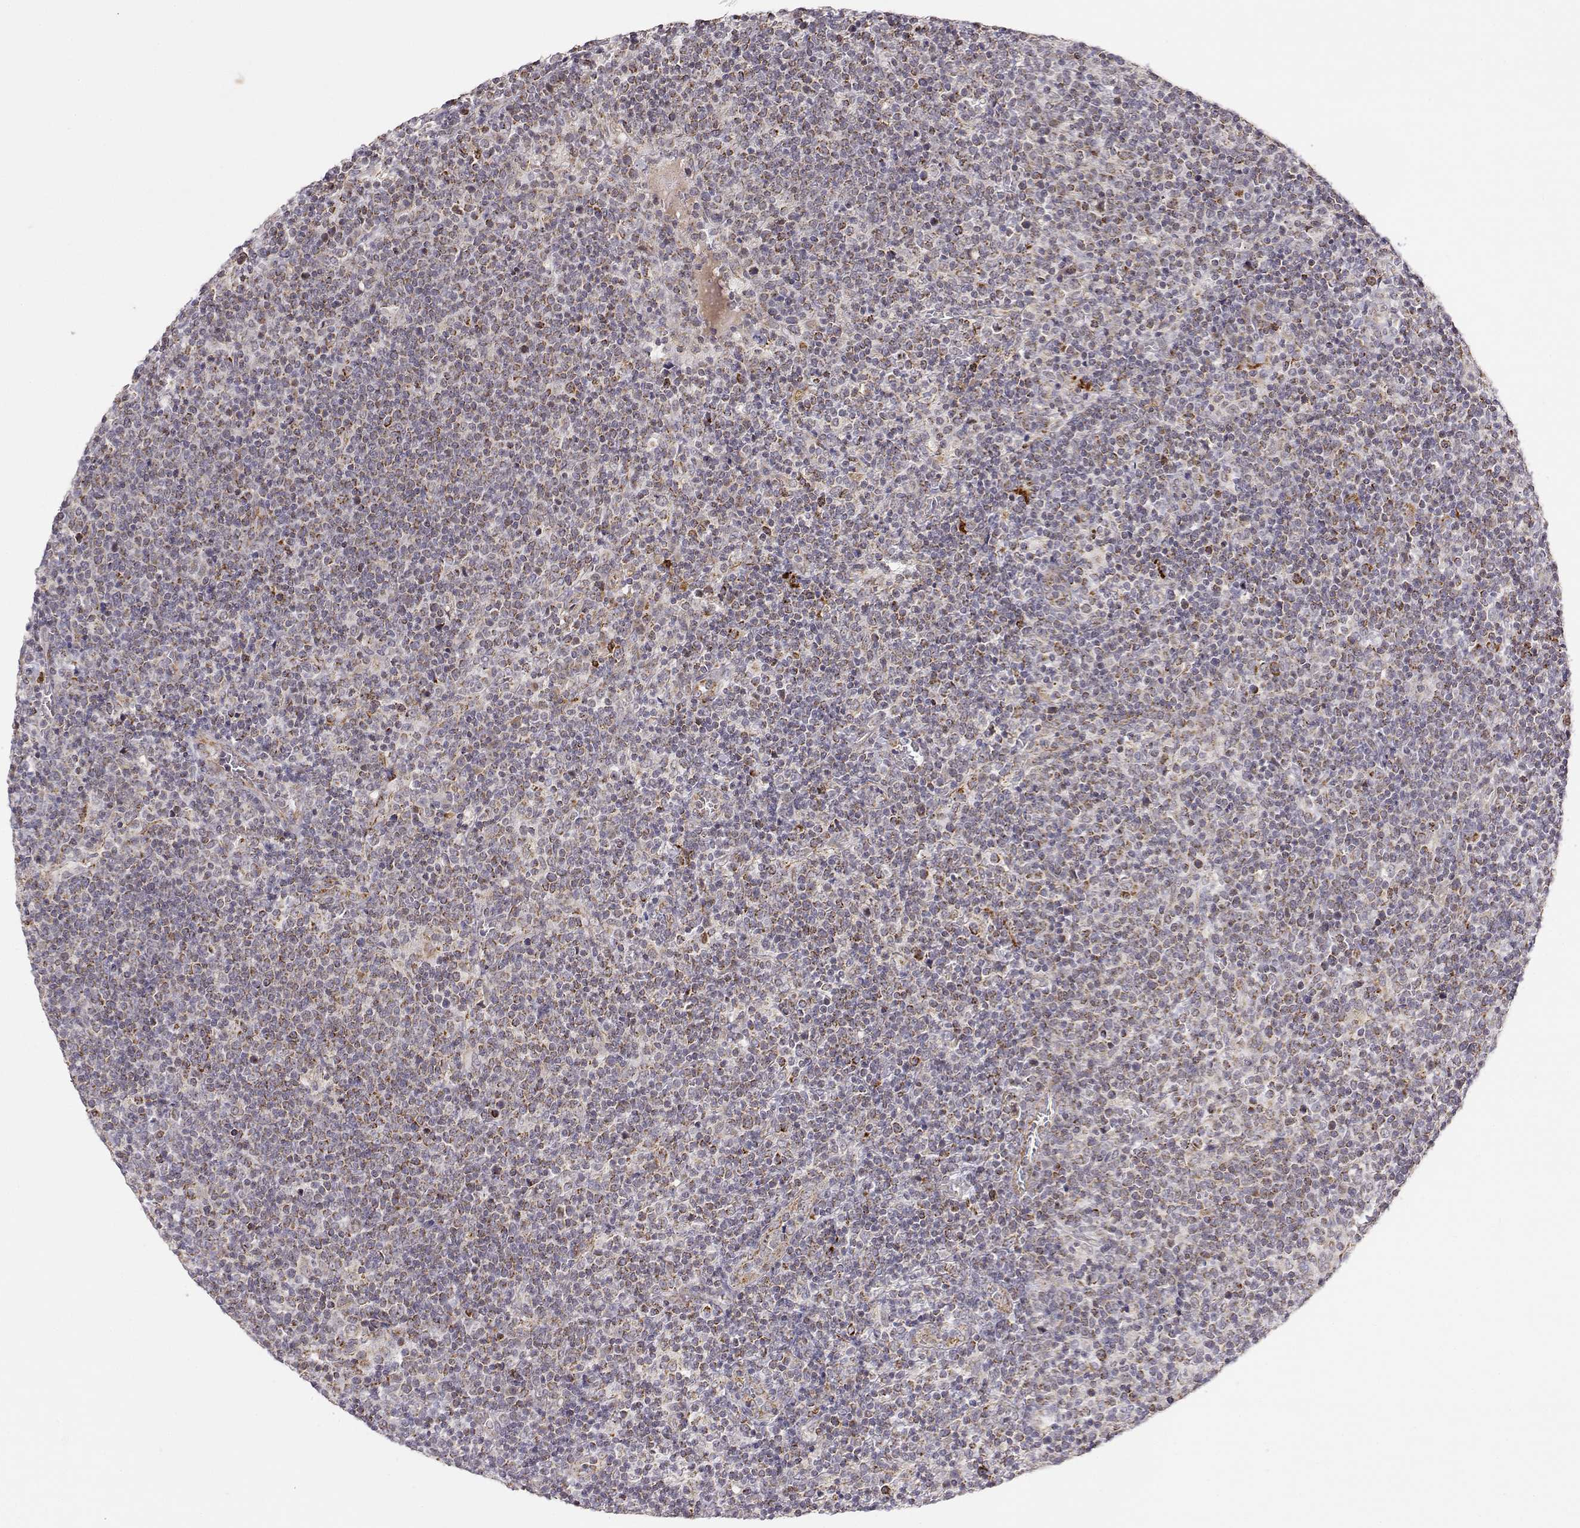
{"staining": {"intensity": "weak", "quantity": ">75%", "location": "cytoplasmic/membranous"}, "tissue": "lymphoma", "cell_type": "Tumor cells", "image_type": "cancer", "snomed": [{"axis": "morphology", "description": "Malignant lymphoma, non-Hodgkin's type, High grade"}, {"axis": "topography", "description": "Lymph node"}], "caption": "Tumor cells display low levels of weak cytoplasmic/membranous staining in about >75% of cells in lymphoma.", "gene": "EXOG", "patient": {"sex": "male", "age": 61}}